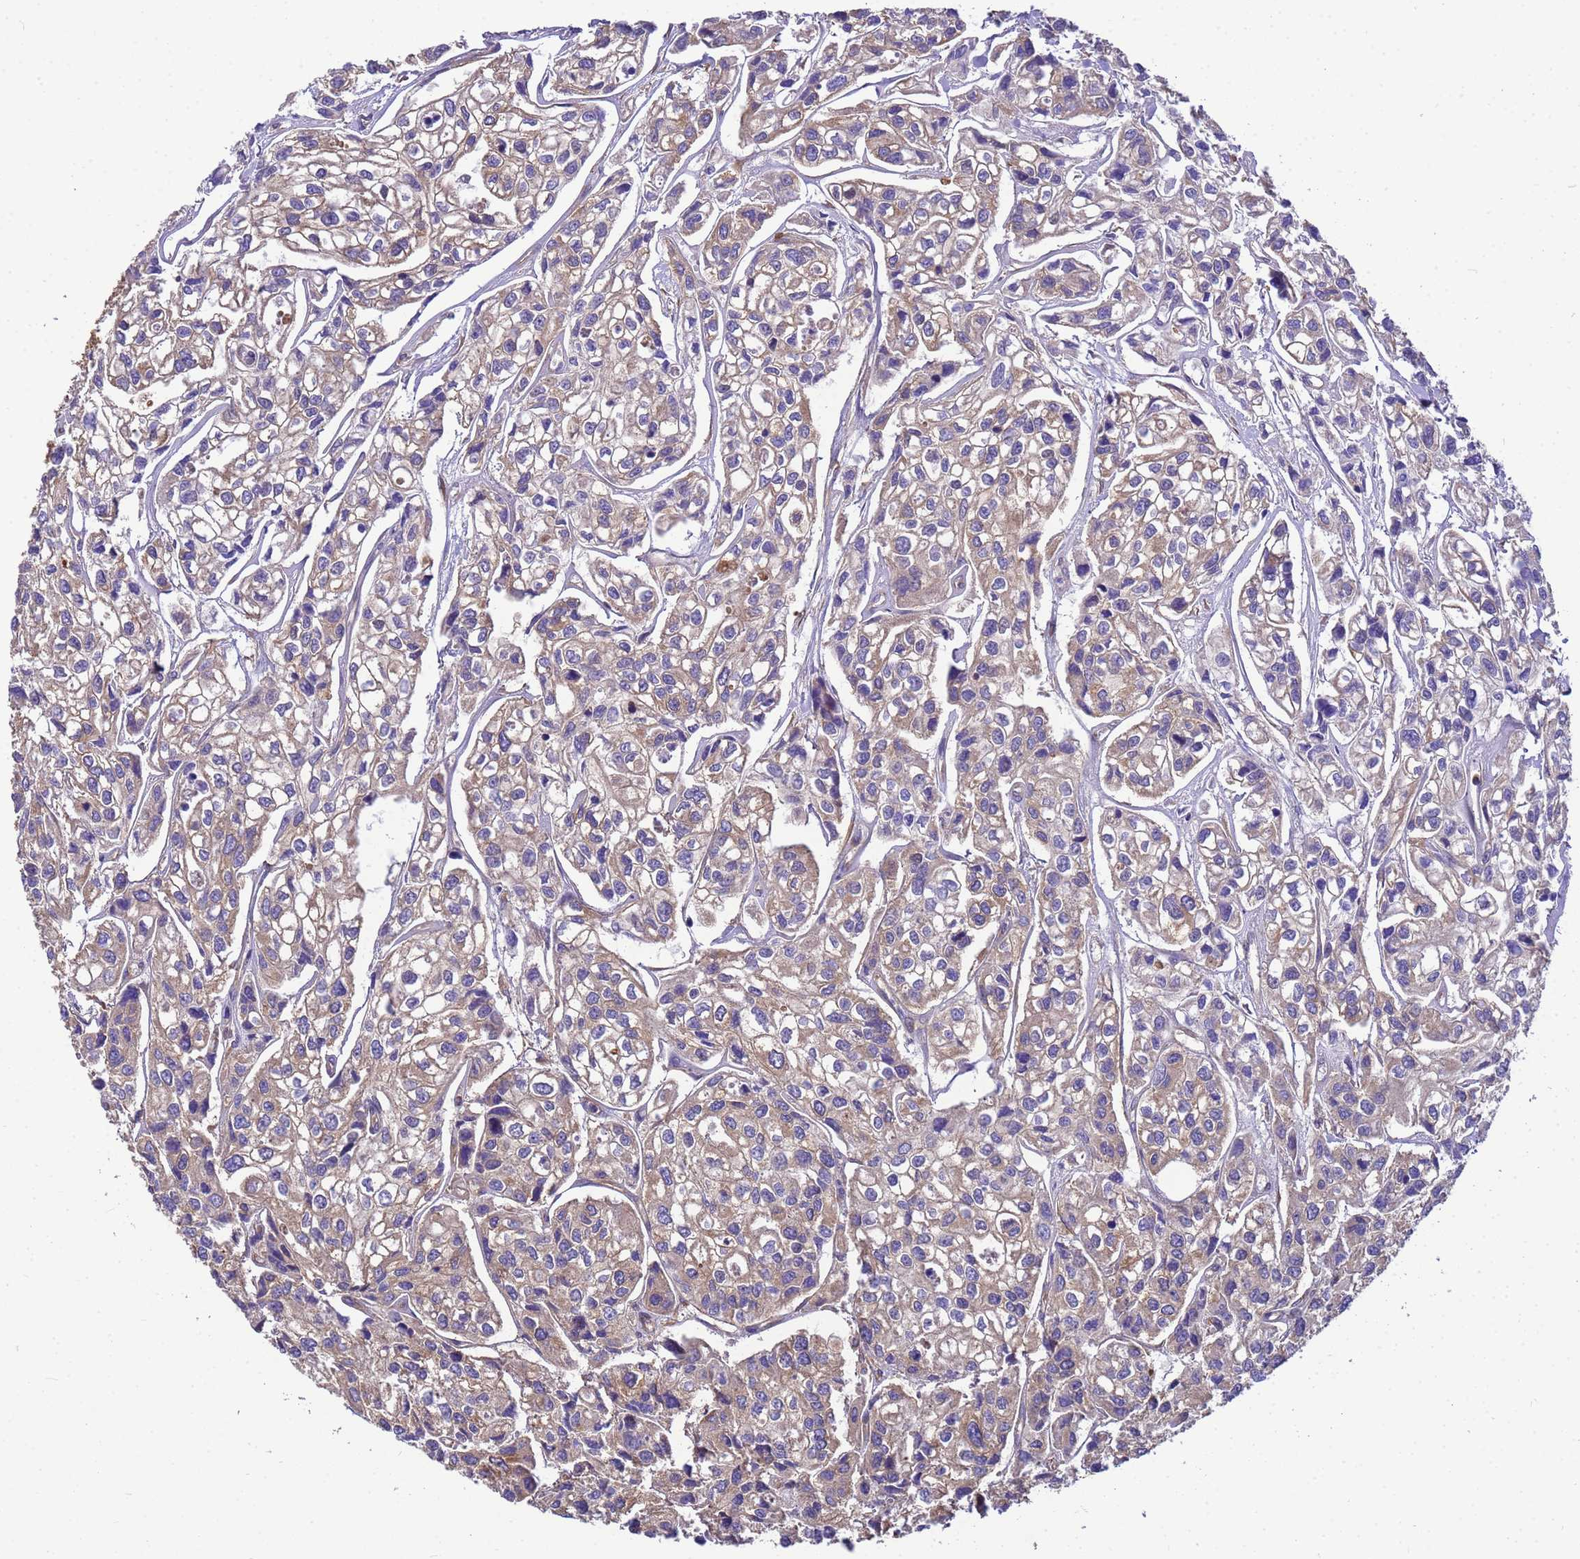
{"staining": {"intensity": "weak", "quantity": ">75%", "location": "cytoplasmic/membranous"}, "tissue": "urothelial cancer", "cell_type": "Tumor cells", "image_type": "cancer", "snomed": [{"axis": "morphology", "description": "Urothelial carcinoma, High grade"}, {"axis": "topography", "description": "Urinary bladder"}], "caption": "Urothelial carcinoma (high-grade) stained with a brown dye exhibits weak cytoplasmic/membranous positive staining in about >75% of tumor cells.", "gene": "TUBB1", "patient": {"sex": "male", "age": 67}}